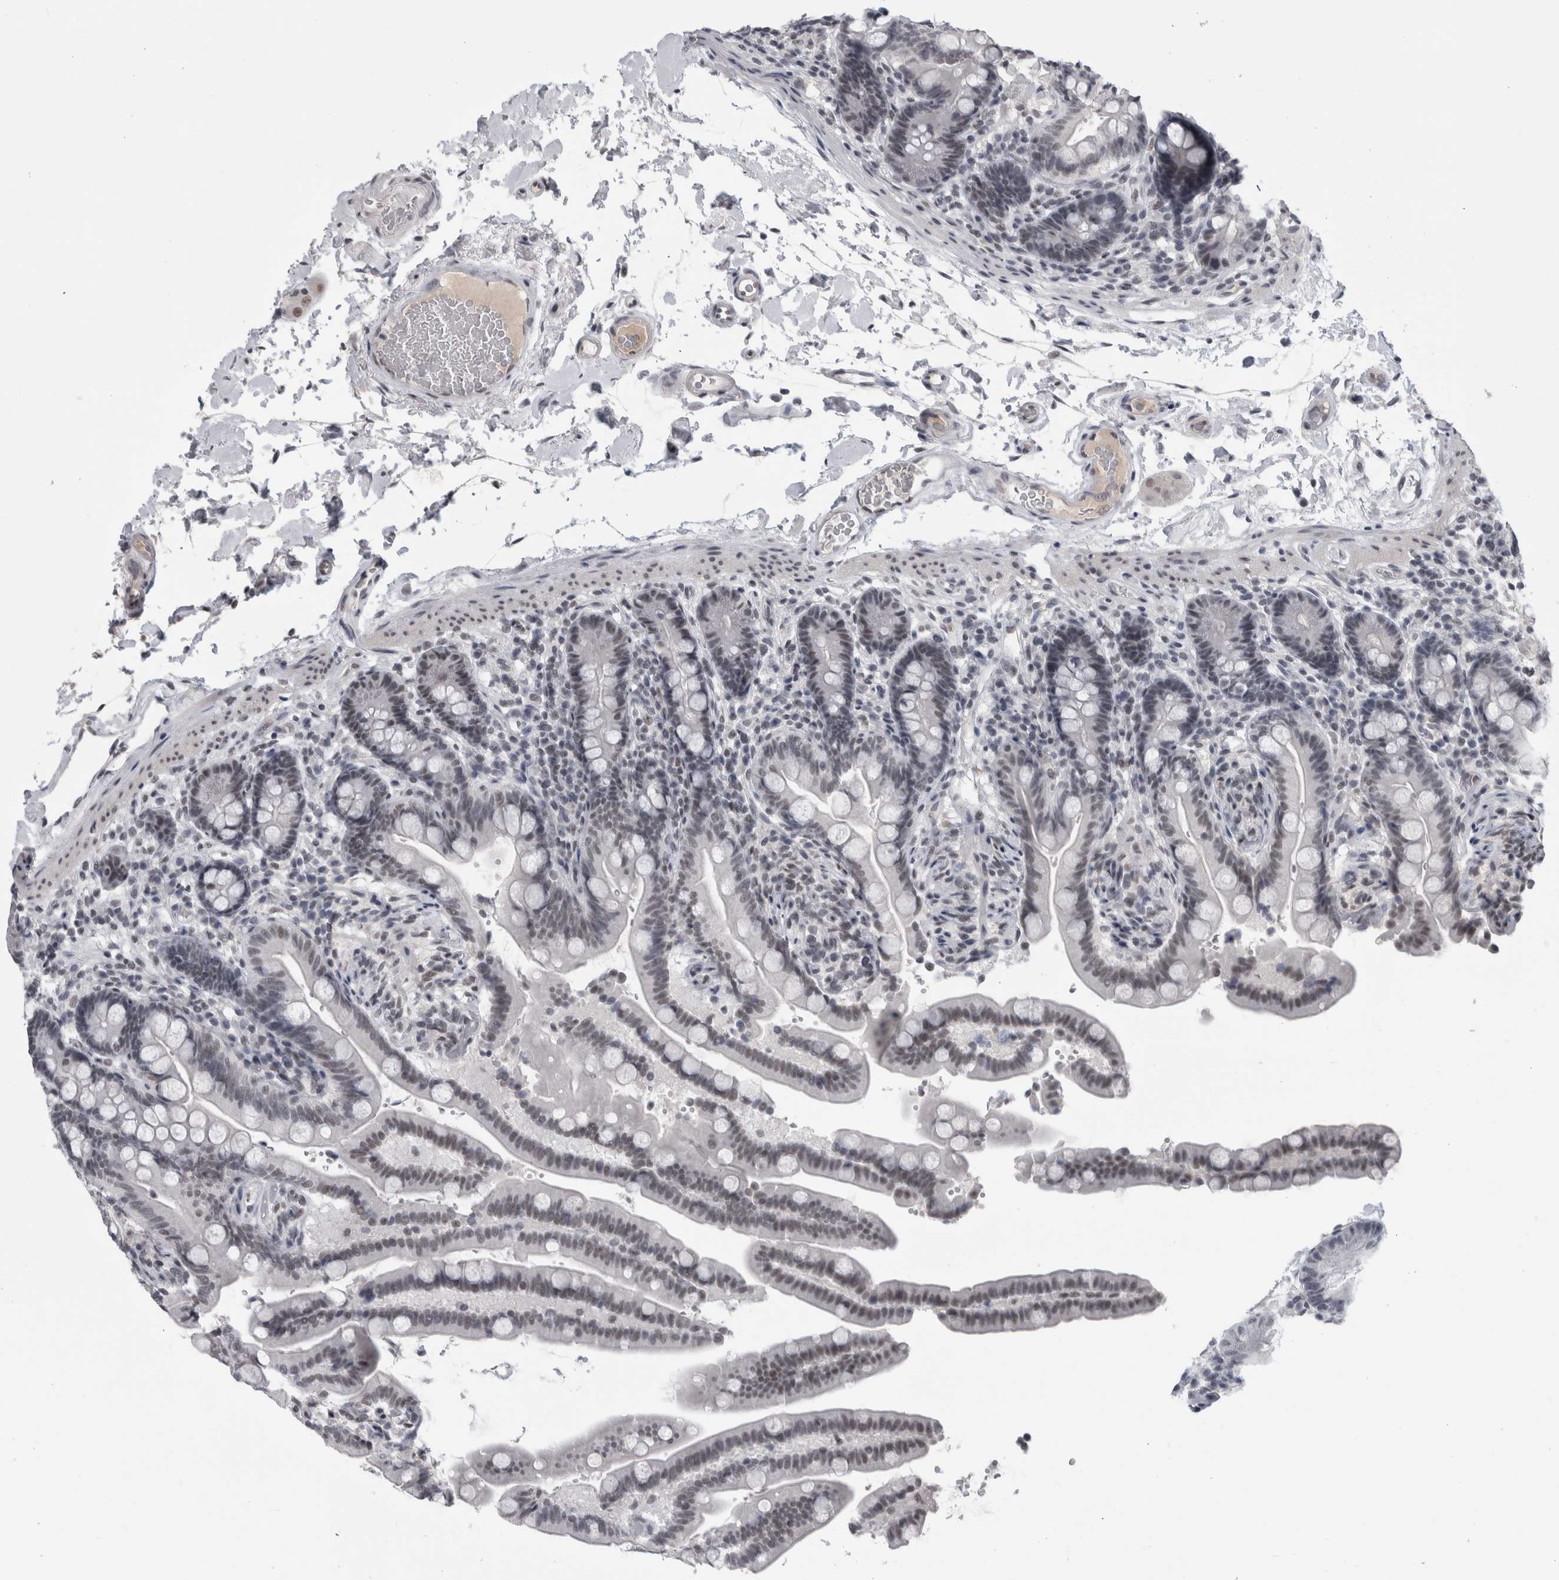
{"staining": {"intensity": "moderate", "quantity": "25%-75%", "location": "nuclear"}, "tissue": "colon", "cell_type": "Endothelial cells", "image_type": "normal", "snomed": [{"axis": "morphology", "description": "Normal tissue, NOS"}, {"axis": "topography", "description": "Smooth muscle"}, {"axis": "topography", "description": "Colon"}], "caption": "IHC staining of unremarkable colon, which shows medium levels of moderate nuclear positivity in about 25%-75% of endothelial cells indicating moderate nuclear protein staining. The staining was performed using DAB (brown) for protein detection and nuclei were counterstained in hematoxylin (blue).", "gene": "ARID4B", "patient": {"sex": "male", "age": 73}}